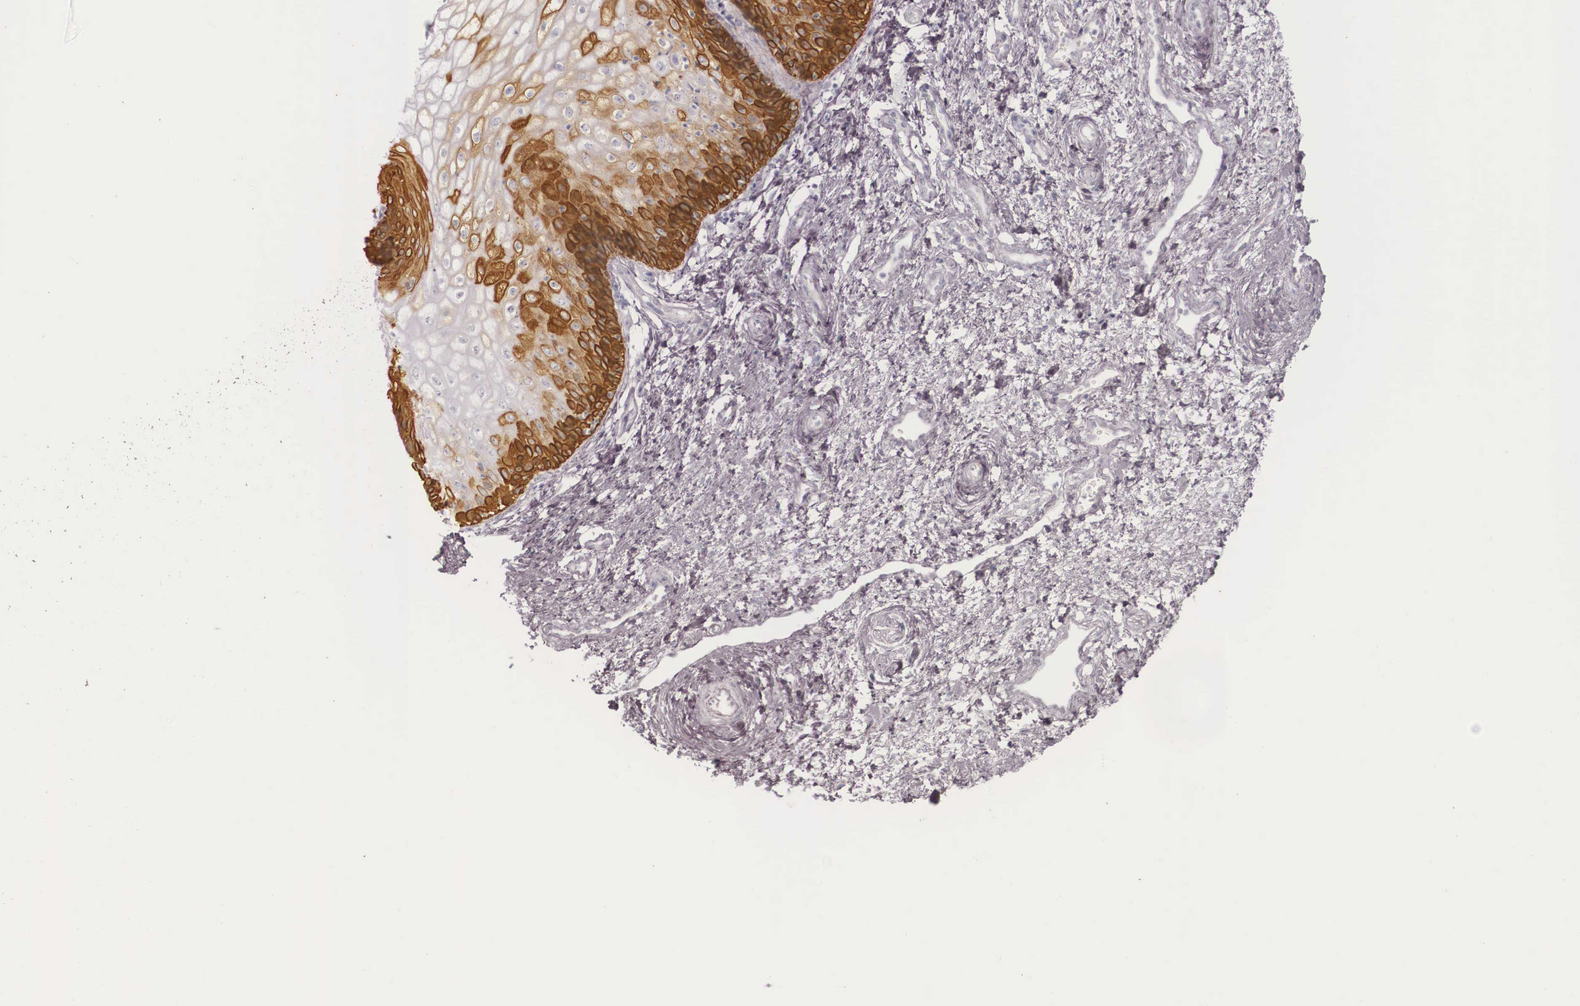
{"staining": {"intensity": "strong", "quantity": ">75%", "location": "cytoplasmic/membranous"}, "tissue": "vagina", "cell_type": "Squamous epithelial cells", "image_type": "normal", "snomed": [{"axis": "morphology", "description": "Normal tissue, NOS"}, {"axis": "topography", "description": "Vagina"}], "caption": "Strong cytoplasmic/membranous protein staining is seen in approximately >75% of squamous epithelial cells in vagina. (DAB (3,3'-diaminobenzidine) IHC with brightfield microscopy, high magnification).", "gene": "KRT14", "patient": {"sex": "female", "age": 34}}